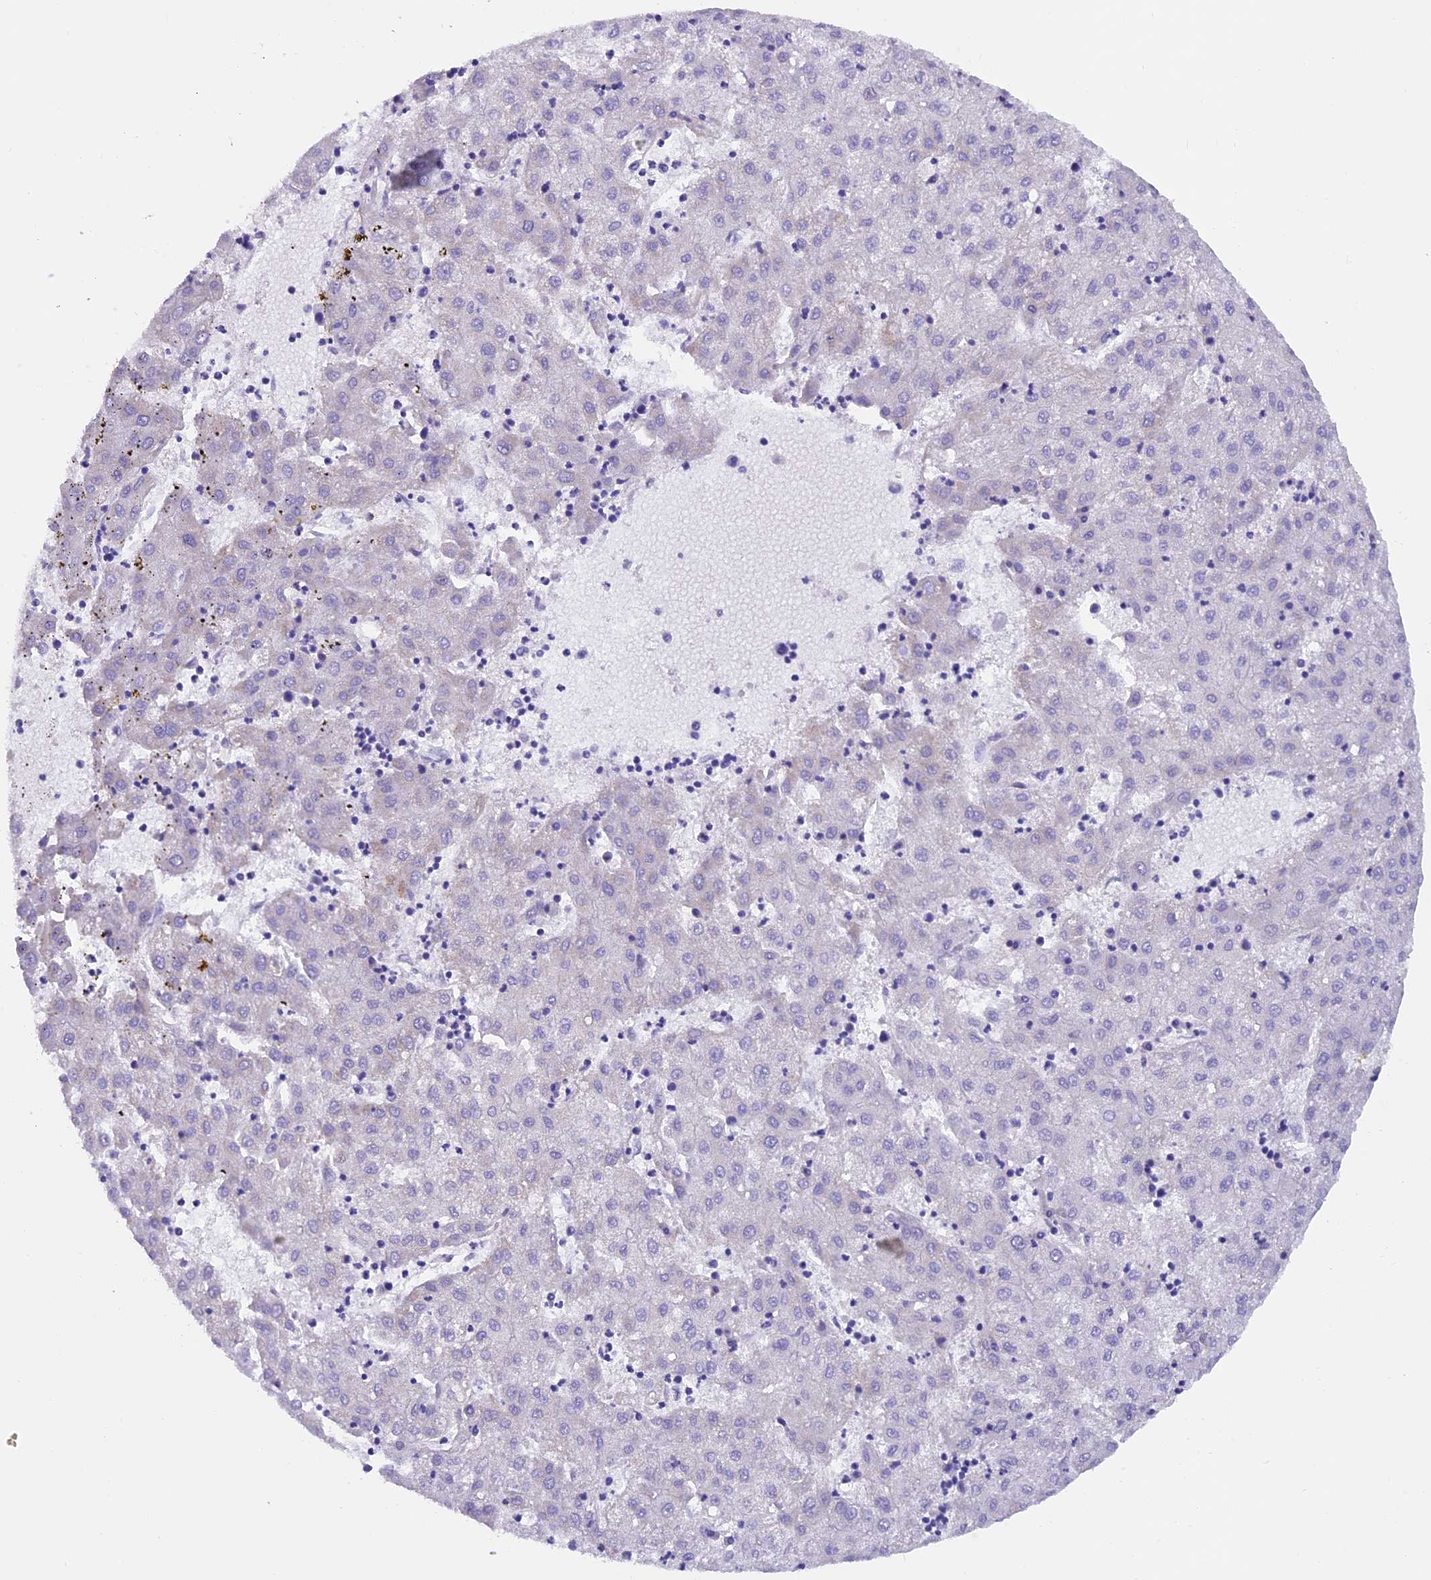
{"staining": {"intensity": "negative", "quantity": "none", "location": "none"}, "tissue": "liver cancer", "cell_type": "Tumor cells", "image_type": "cancer", "snomed": [{"axis": "morphology", "description": "Carcinoma, Hepatocellular, NOS"}, {"axis": "topography", "description": "Liver"}], "caption": "Immunohistochemistry (IHC) micrograph of human hepatocellular carcinoma (liver) stained for a protein (brown), which reveals no expression in tumor cells.", "gene": "SLC8B1", "patient": {"sex": "male", "age": 72}}